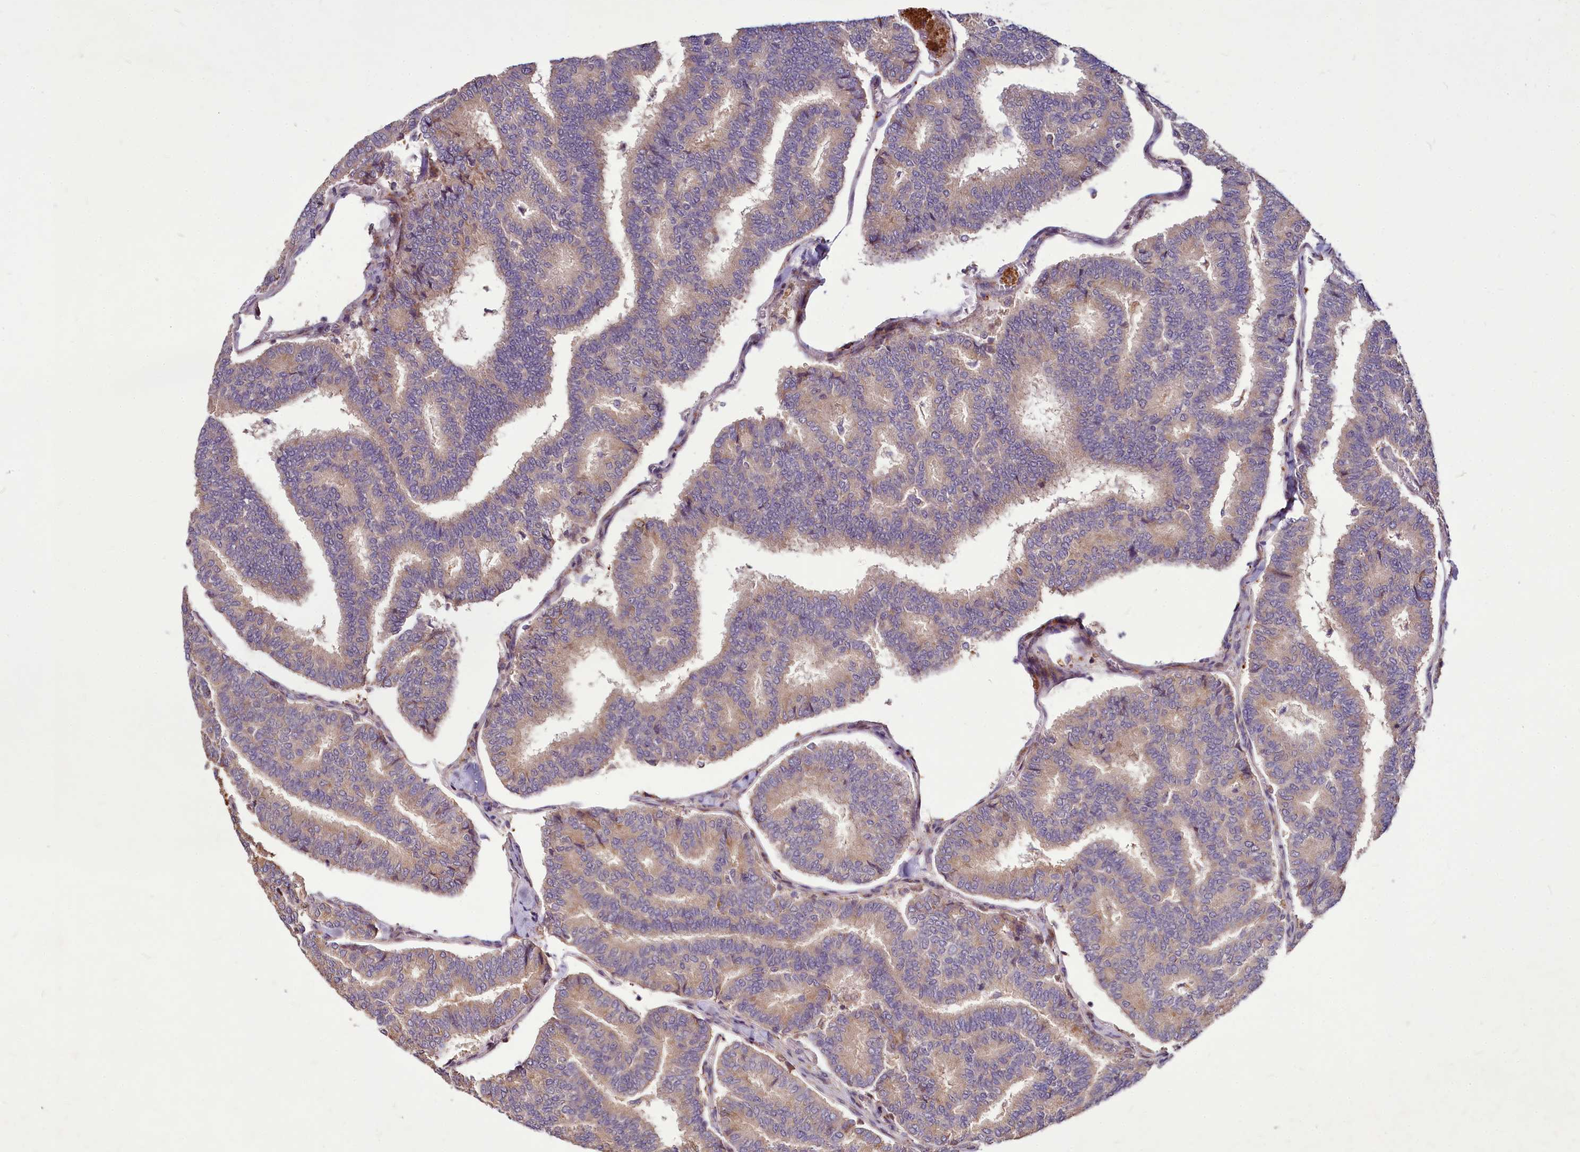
{"staining": {"intensity": "weak", "quantity": "25%-75%", "location": "cytoplasmic/membranous"}, "tissue": "thyroid cancer", "cell_type": "Tumor cells", "image_type": "cancer", "snomed": [{"axis": "morphology", "description": "Papillary adenocarcinoma, NOS"}, {"axis": "topography", "description": "Thyroid gland"}], "caption": "Immunohistochemical staining of human thyroid papillary adenocarcinoma shows low levels of weak cytoplasmic/membranous protein positivity in about 25%-75% of tumor cells.", "gene": "C11orf86", "patient": {"sex": "female", "age": 35}}